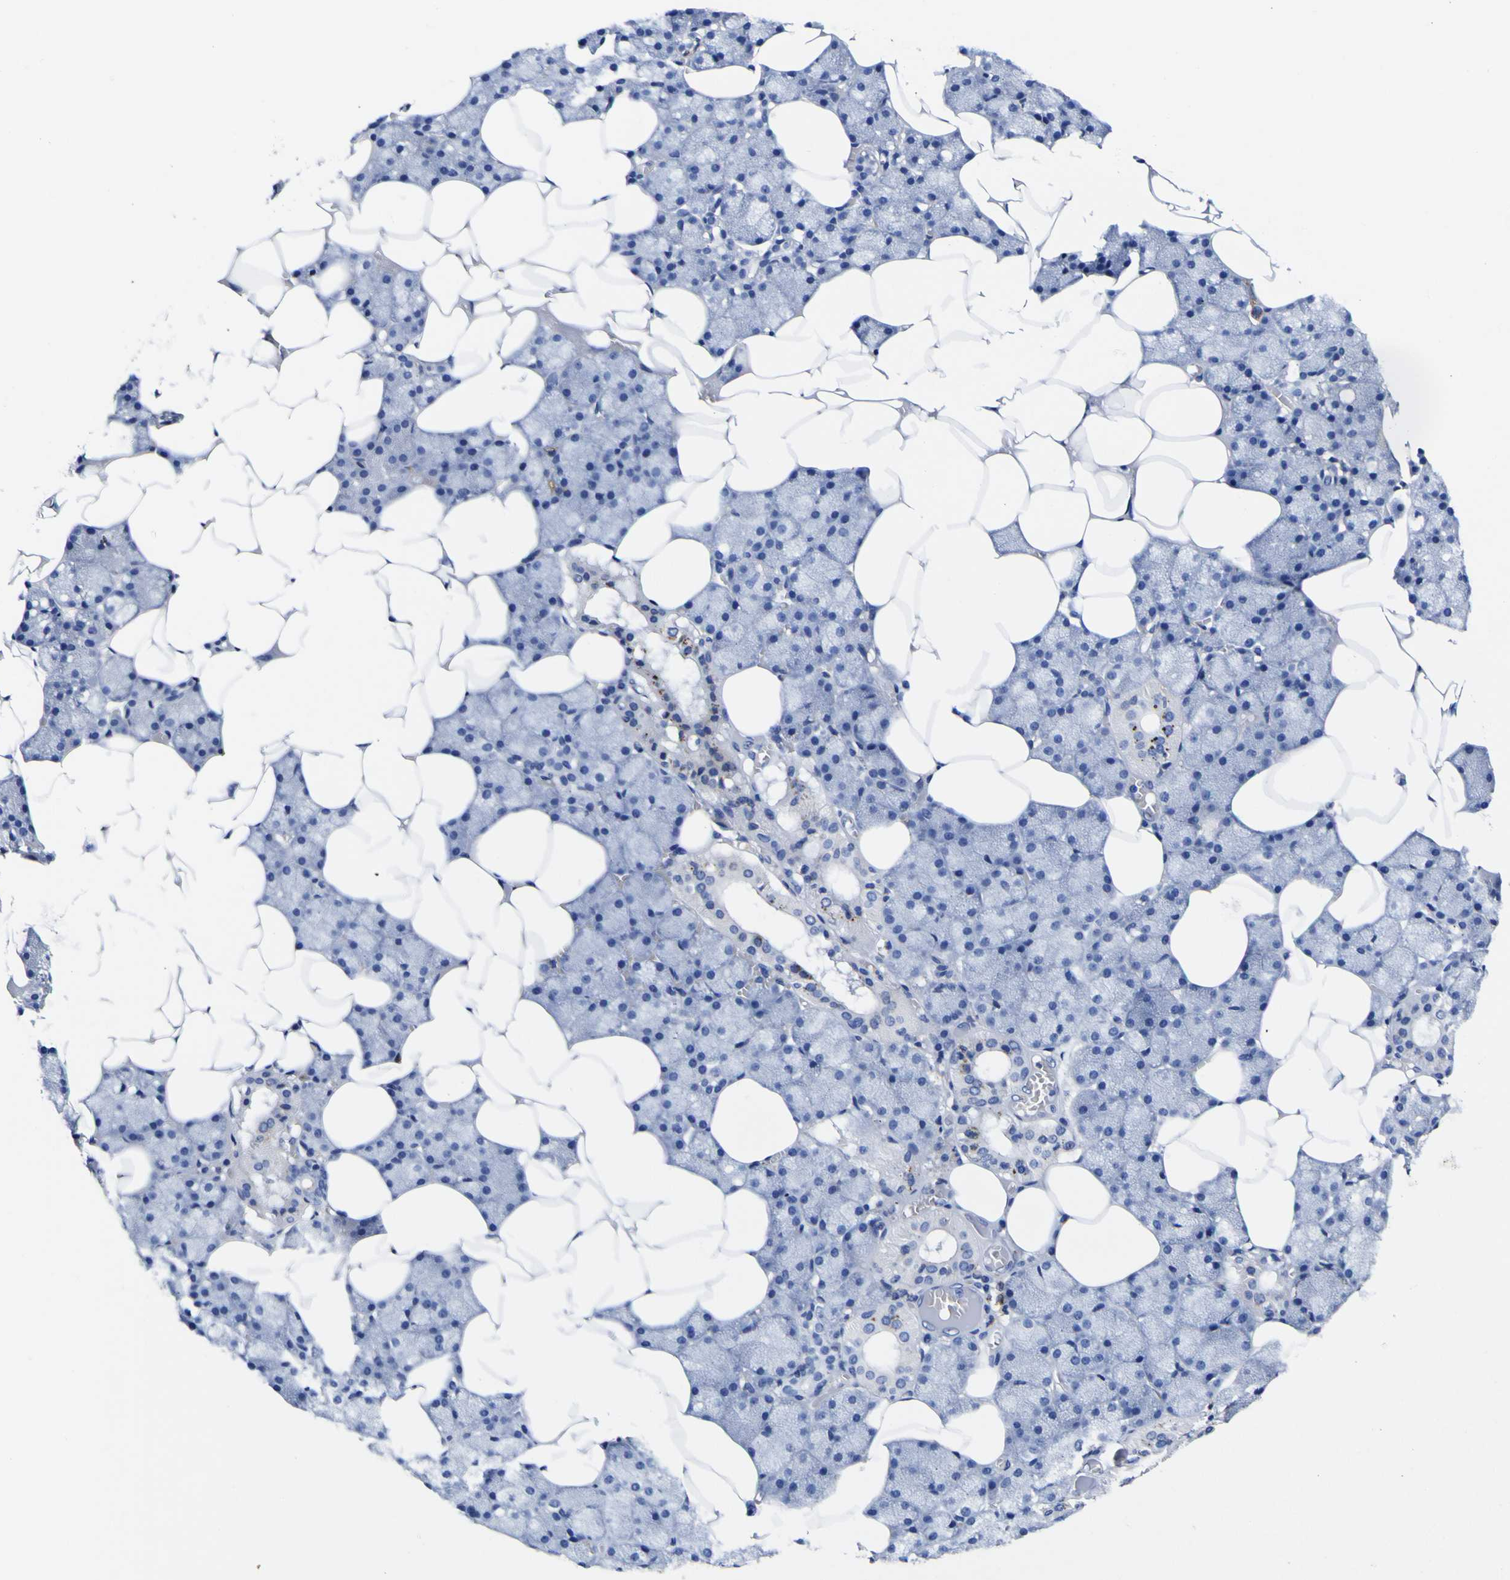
{"staining": {"intensity": "moderate", "quantity": "<25%", "location": "cytoplasmic/membranous"}, "tissue": "salivary gland", "cell_type": "Glandular cells", "image_type": "normal", "snomed": [{"axis": "morphology", "description": "Normal tissue, NOS"}, {"axis": "topography", "description": "Salivary gland"}], "caption": "A photomicrograph of salivary gland stained for a protein demonstrates moderate cytoplasmic/membranous brown staining in glandular cells. (DAB (3,3'-diaminobenzidine) IHC, brown staining for protein, blue staining for nuclei).", "gene": "HLA", "patient": {"sex": "male", "age": 62}}